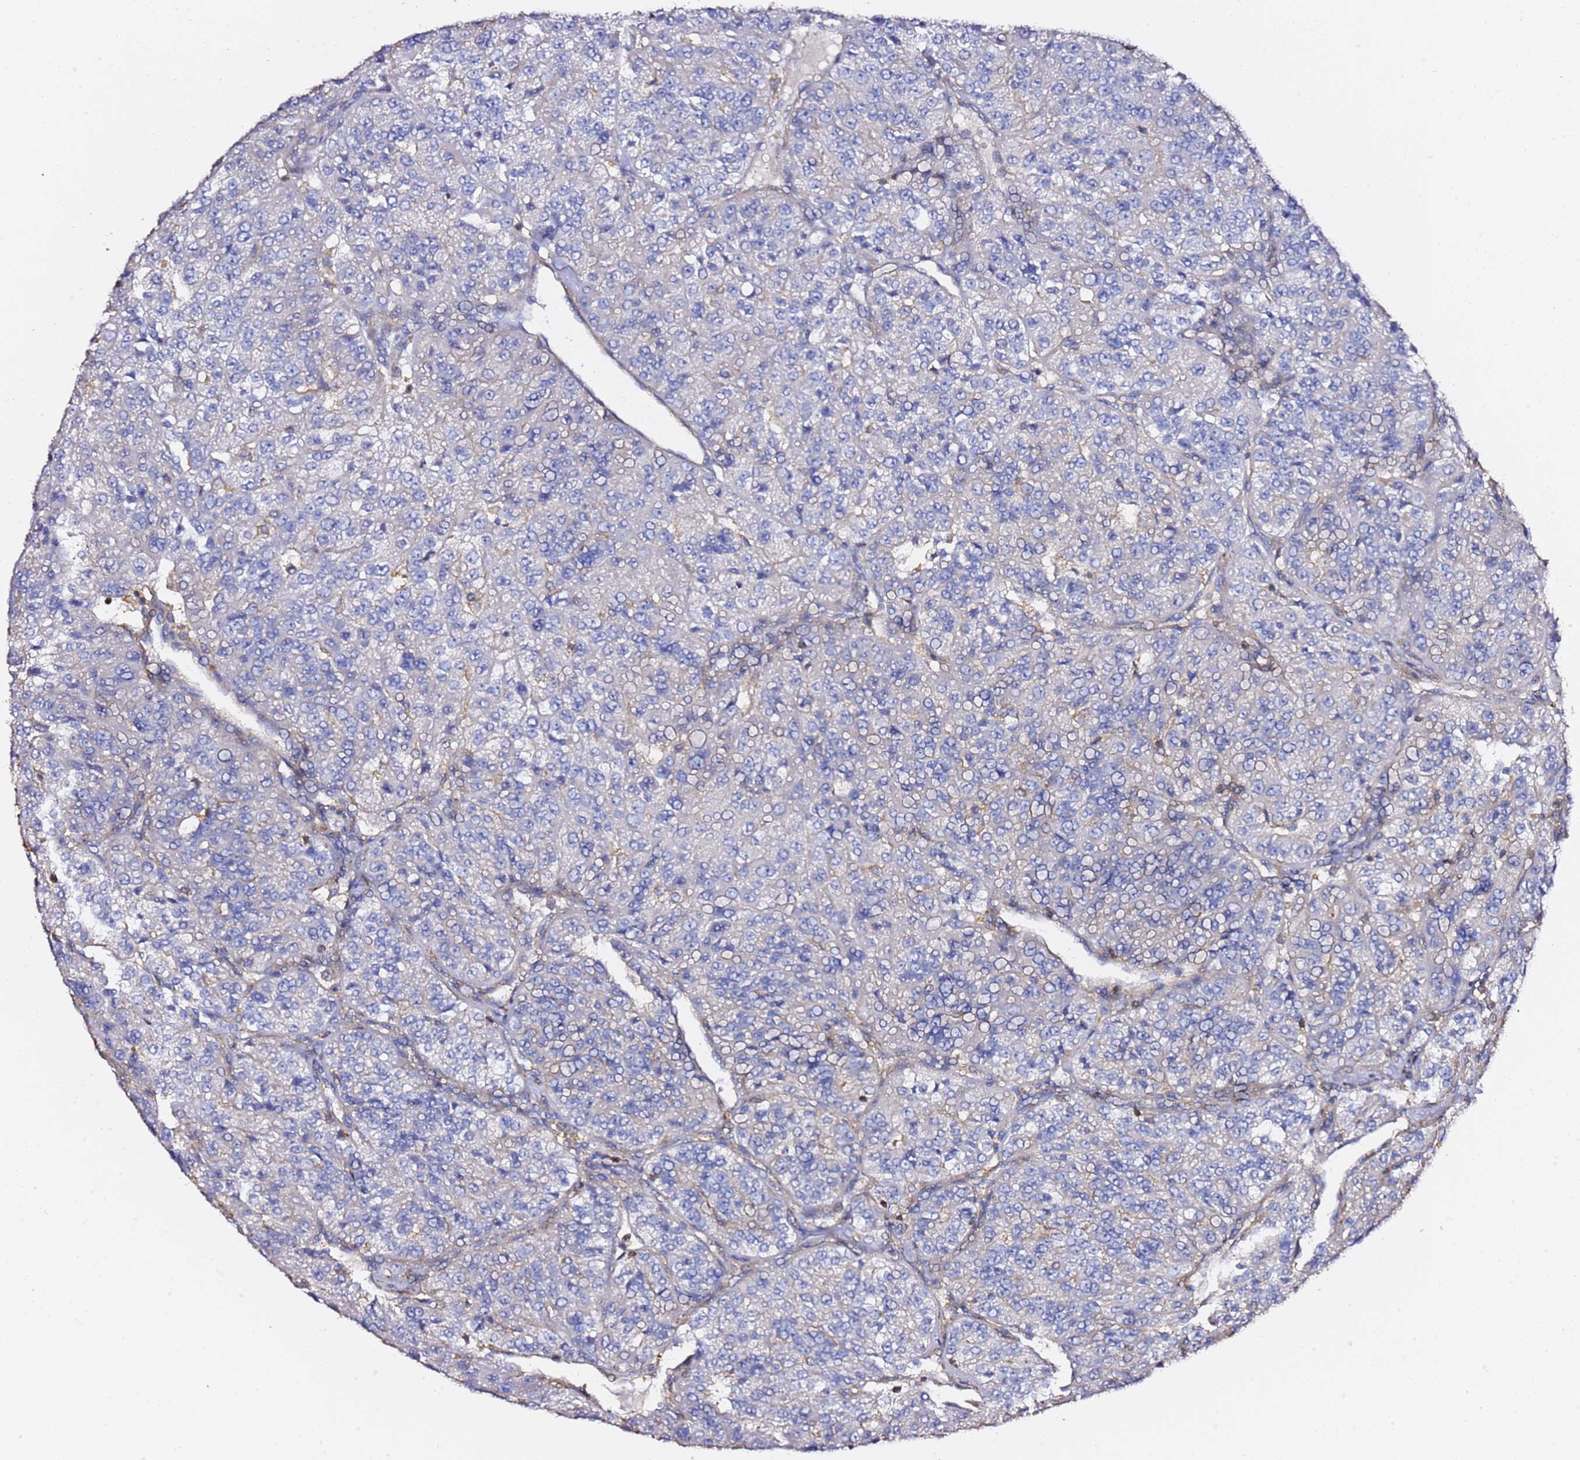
{"staining": {"intensity": "negative", "quantity": "none", "location": "none"}, "tissue": "renal cancer", "cell_type": "Tumor cells", "image_type": "cancer", "snomed": [{"axis": "morphology", "description": "Adenocarcinoma, NOS"}, {"axis": "topography", "description": "Kidney"}], "caption": "IHC image of renal cancer stained for a protein (brown), which exhibits no positivity in tumor cells. The staining was performed using DAB (3,3'-diaminobenzidine) to visualize the protein expression in brown, while the nuclei were stained in blue with hematoxylin (Magnification: 20x).", "gene": "ZFP36L2", "patient": {"sex": "female", "age": 63}}